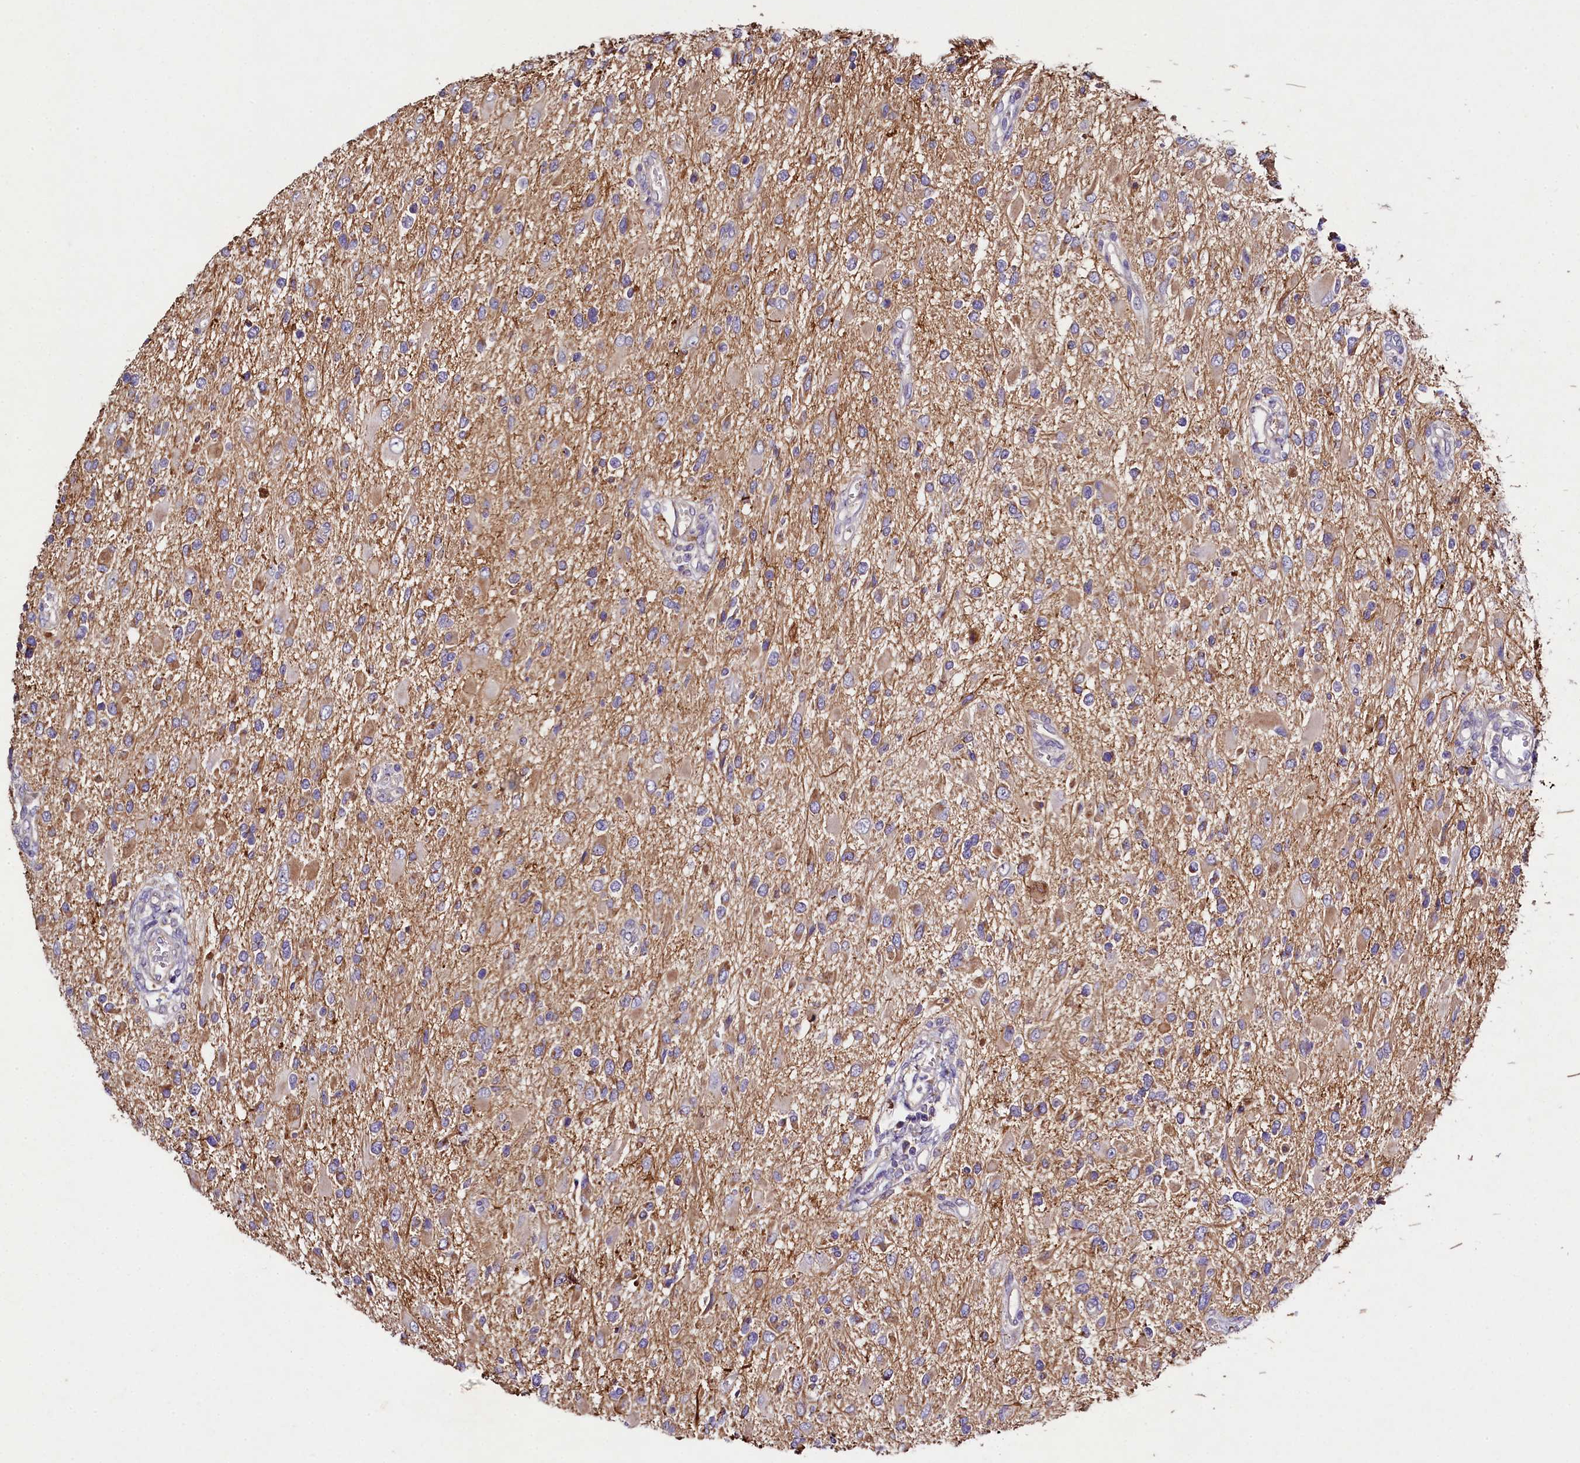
{"staining": {"intensity": "moderate", "quantity": "<25%", "location": "cytoplasmic/membranous"}, "tissue": "glioma", "cell_type": "Tumor cells", "image_type": "cancer", "snomed": [{"axis": "morphology", "description": "Glioma, malignant, High grade"}, {"axis": "topography", "description": "Brain"}], "caption": "The immunohistochemical stain highlights moderate cytoplasmic/membranous expression in tumor cells of malignant high-grade glioma tissue.", "gene": "FXYD6", "patient": {"sex": "male", "age": 53}}